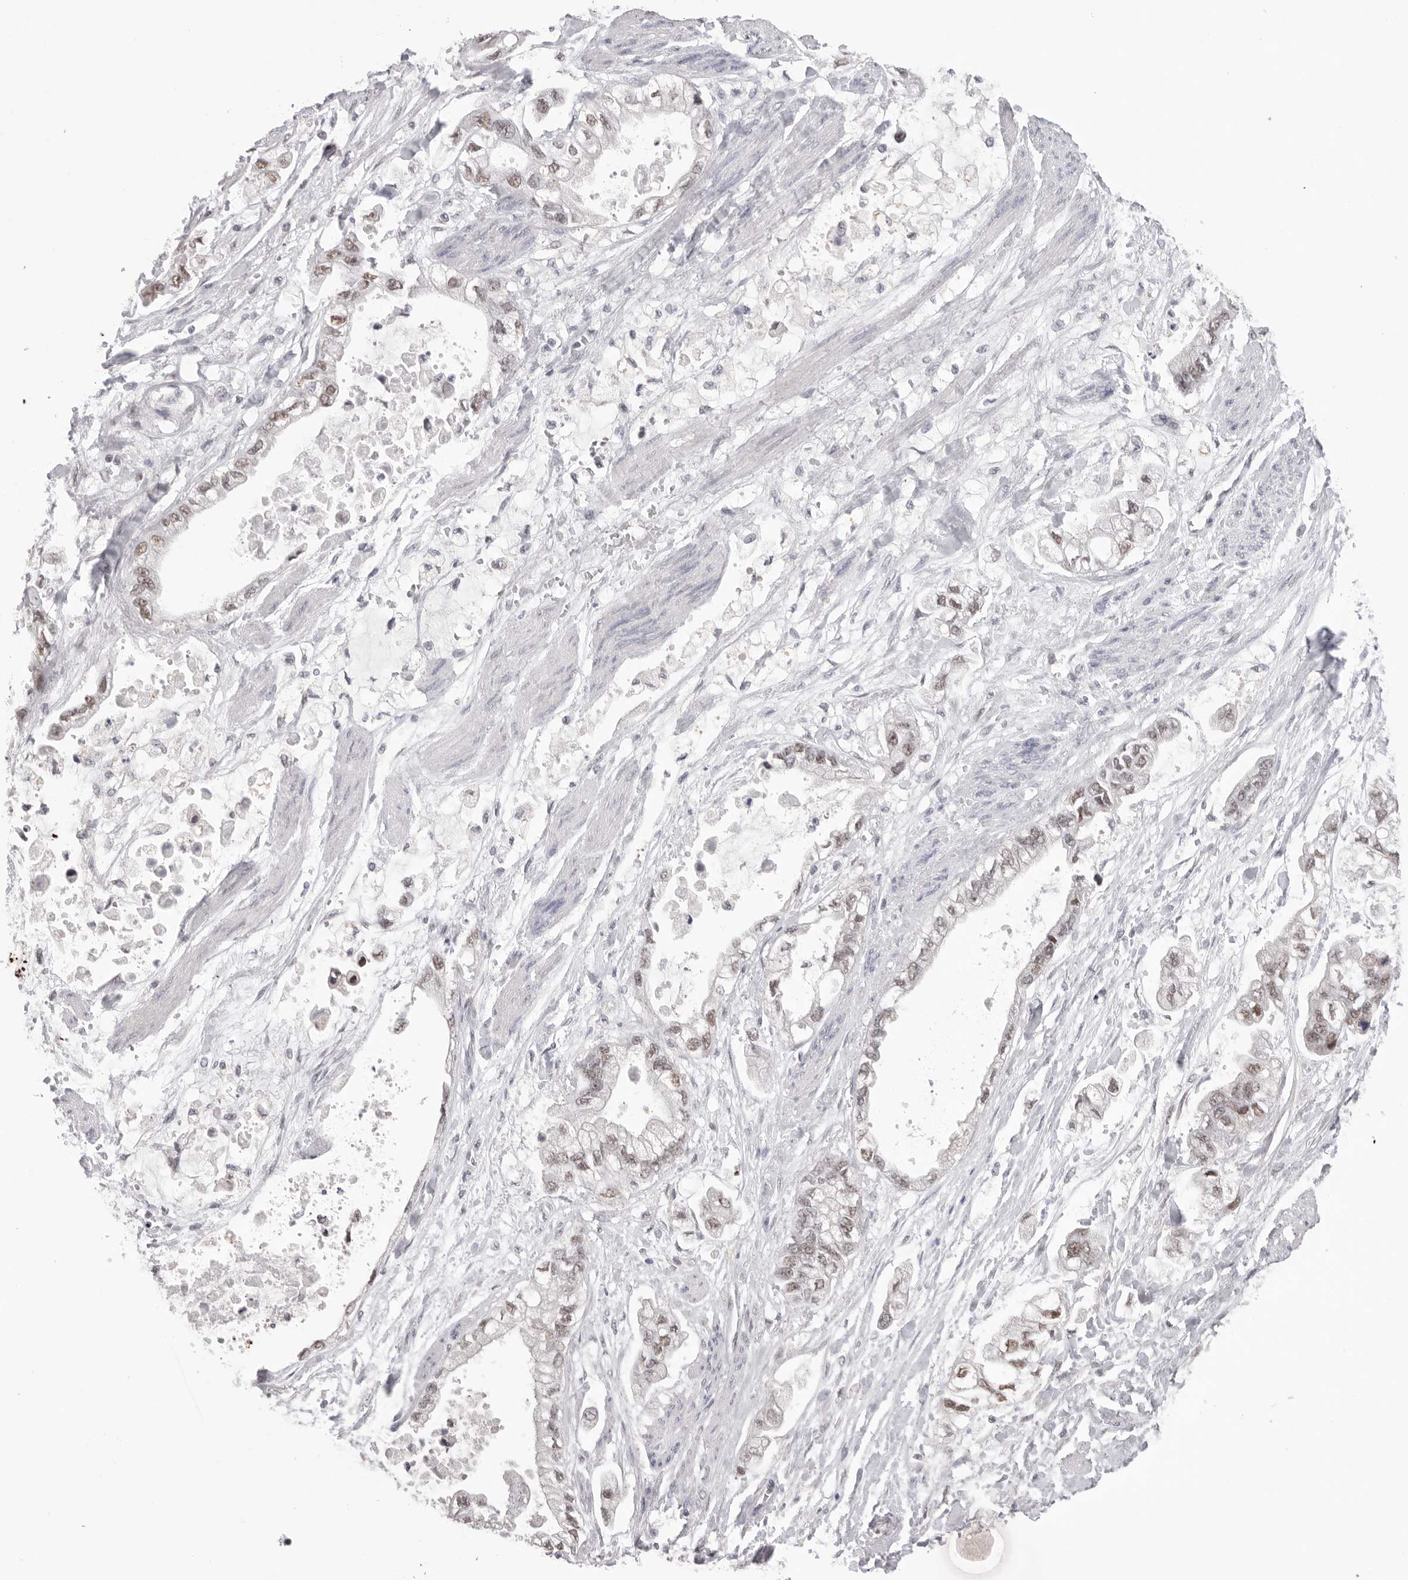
{"staining": {"intensity": "weak", "quantity": ">75%", "location": "nuclear"}, "tissue": "stomach cancer", "cell_type": "Tumor cells", "image_type": "cancer", "snomed": [{"axis": "morphology", "description": "Normal tissue, NOS"}, {"axis": "morphology", "description": "Adenocarcinoma, NOS"}, {"axis": "topography", "description": "Stomach"}], "caption": "This photomicrograph exhibits stomach cancer (adenocarcinoma) stained with immunohistochemistry to label a protein in brown. The nuclear of tumor cells show weak positivity for the protein. Nuclei are counter-stained blue.", "gene": "BCLAF3", "patient": {"sex": "male", "age": 62}}